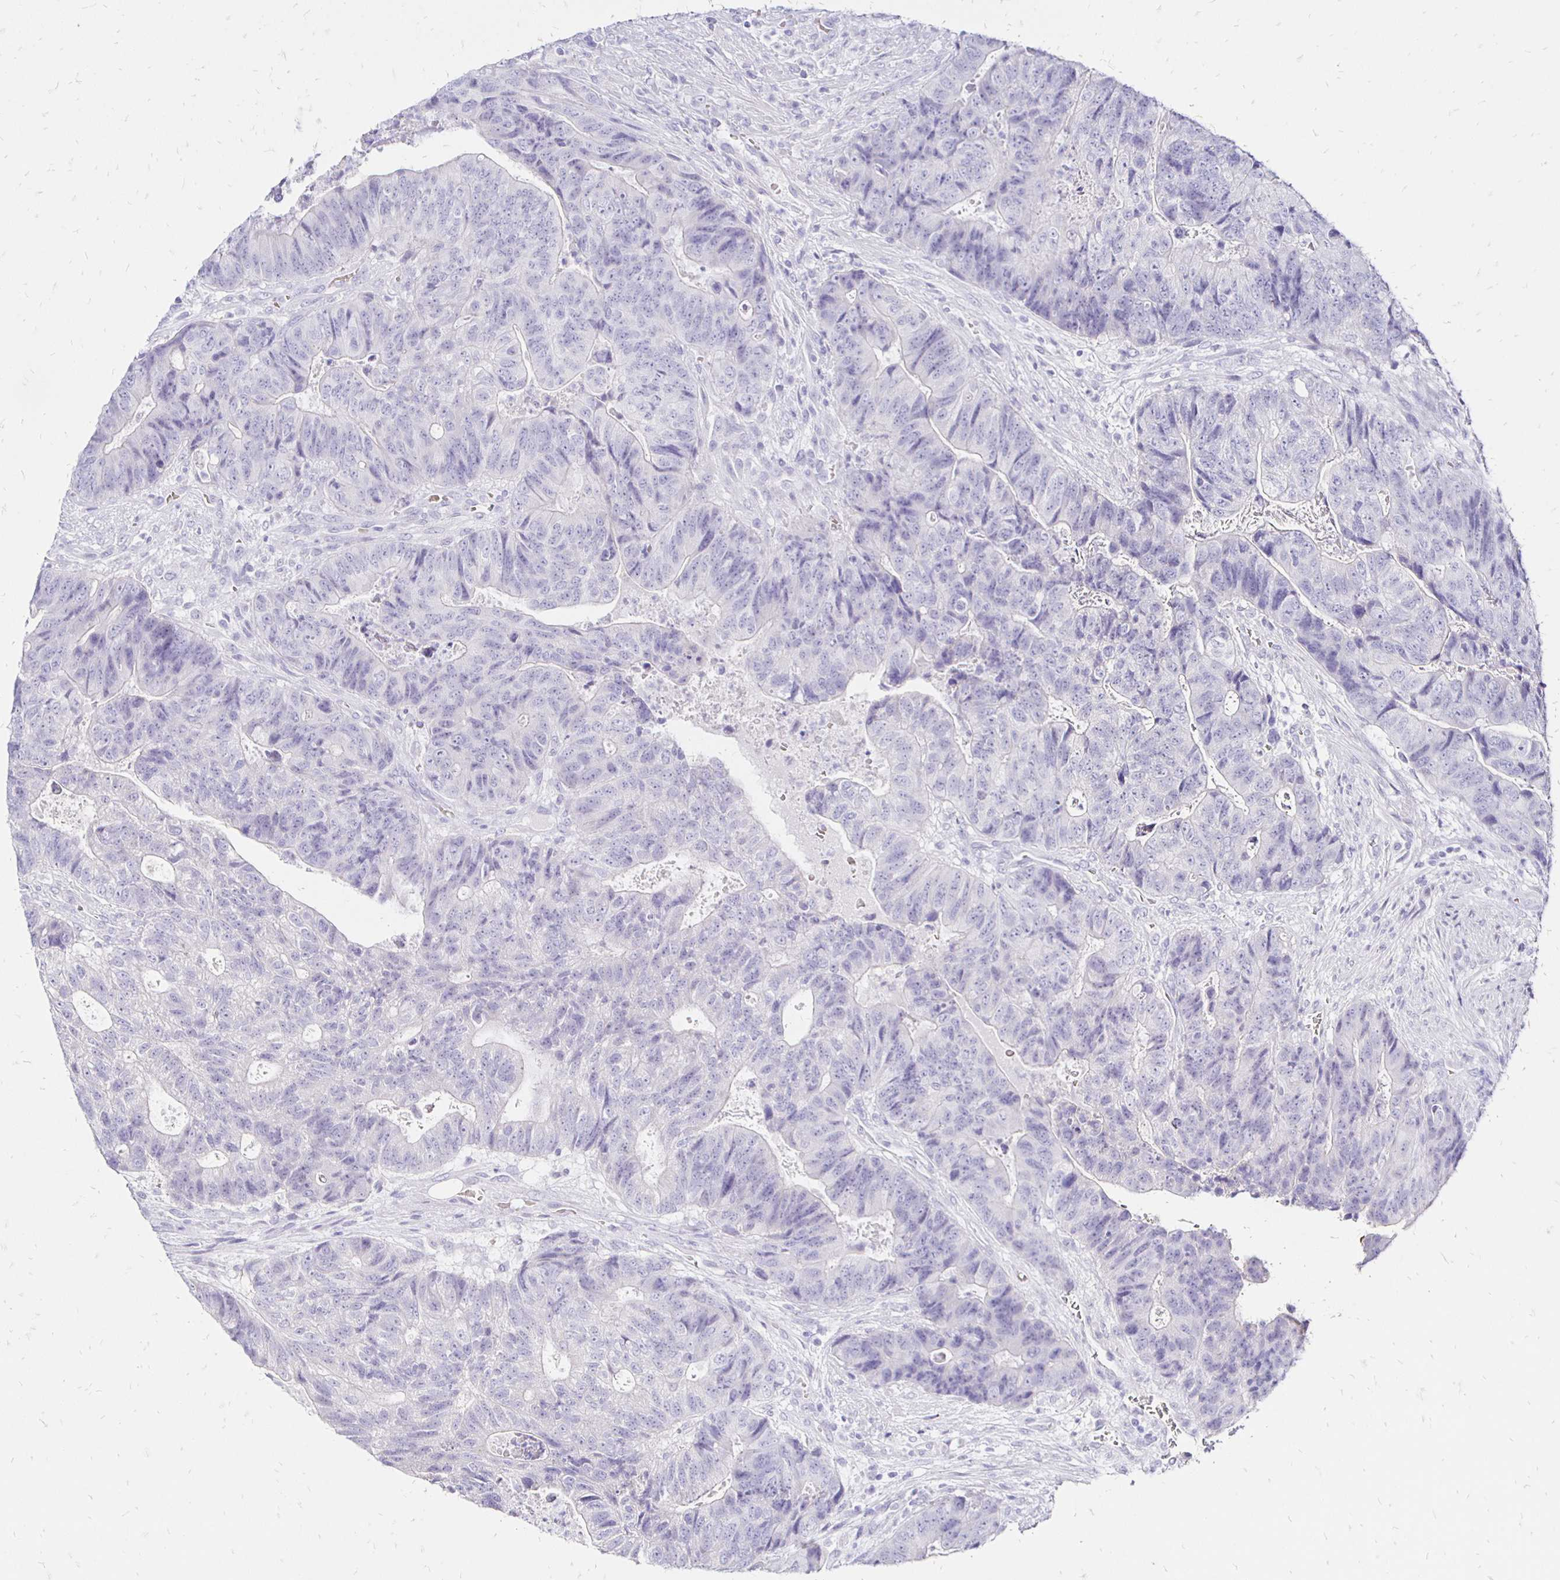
{"staining": {"intensity": "negative", "quantity": "none", "location": "none"}, "tissue": "colorectal cancer", "cell_type": "Tumor cells", "image_type": "cancer", "snomed": [{"axis": "morphology", "description": "Normal tissue, NOS"}, {"axis": "morphology", "description": "Adenocarcinoma, NOS"}, {"axis": "topography", "description": "Colon"}], "caption": "There is no significant expression in tumor cells of colorectal cancer.", "gene": "IRGC", "patient": {"sex": "female", "age": 48}}